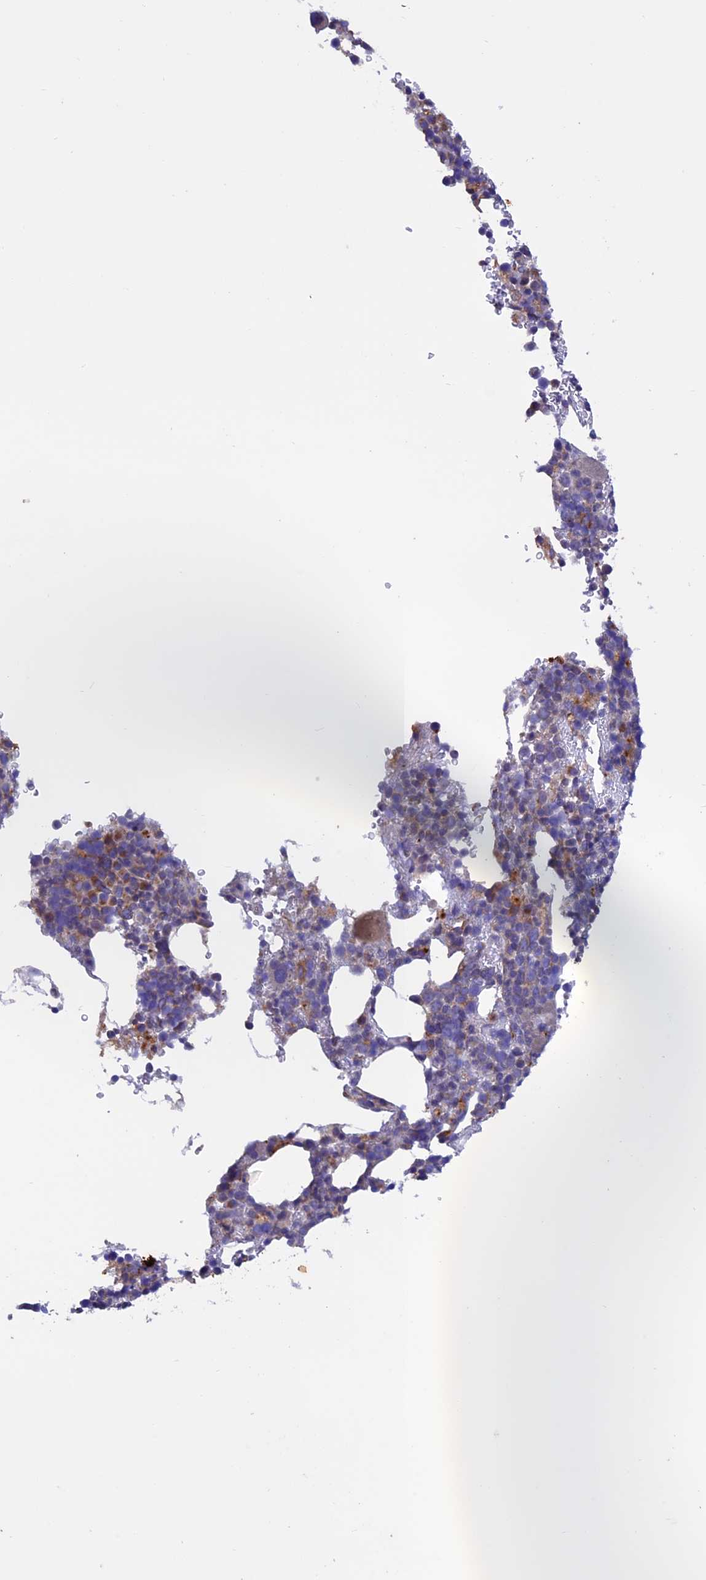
{"staining": {"intensity": "moderate", "quantity": "<25%", "location": "cytoplasmic/membranous"}, "tissue": "bone marrow", "cell_type": "Hematopoietic cells", "image_type": "normal", "snomed": [{"axis": "morphology", "description": "Normal tissue, NOS"}, {"axis": "topography", "description": "Bone marrow"}], "caption": "High-magnification brightfield microscopy of benign bone marrow stained with DAB (3,3'-diaminobenzidine) (brown) and counterstained with hematoxylin (blue). hematopoietic cells exhibit moderate cytoplasmic/membranous expression is seen in approximately<25% of cells.", "gene": "PTPN9", "patient": {"sex": "female", "age": 82}}